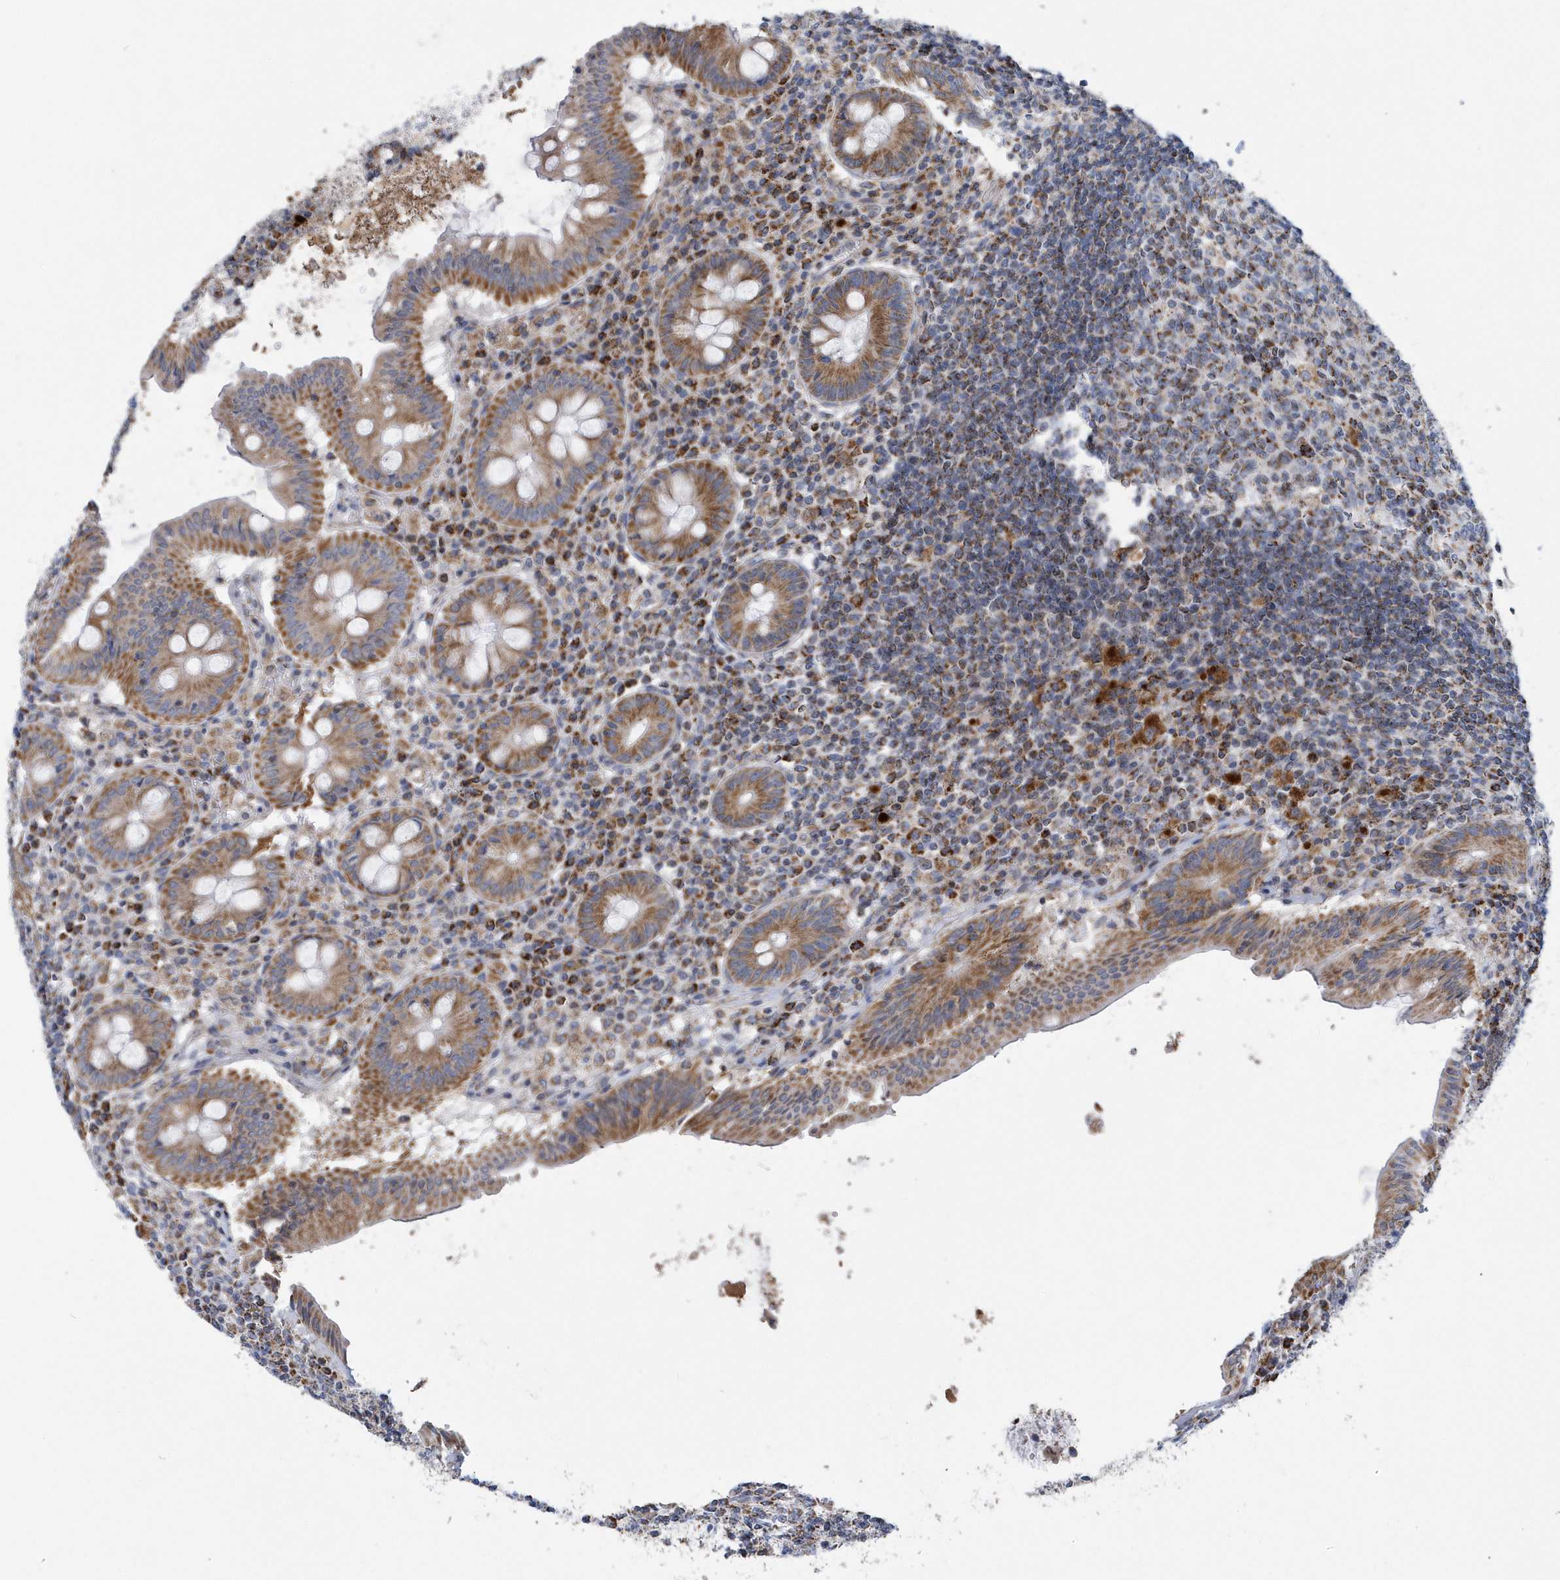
{"staining": {"intensity": "moderate", "quantity": ">75%", "location": "cytoplasmic/membranous"}, "tissue": "appendix", "cell_type": "Glandular cells", "image_type": "normal", "snomed": [{"axis": "morphology", "description": "Normal tissue, NOS"}, {"axis": "topography", "description": "Appendix"}], "caption": "The photomicrograph displays staining of benign appendix, revealing moderate cytoplasmic/membranous protein positivity (brown color) within glandular cells.", "gene": "VWA5B2", "patient": {"sex": "female", "age": 54}}